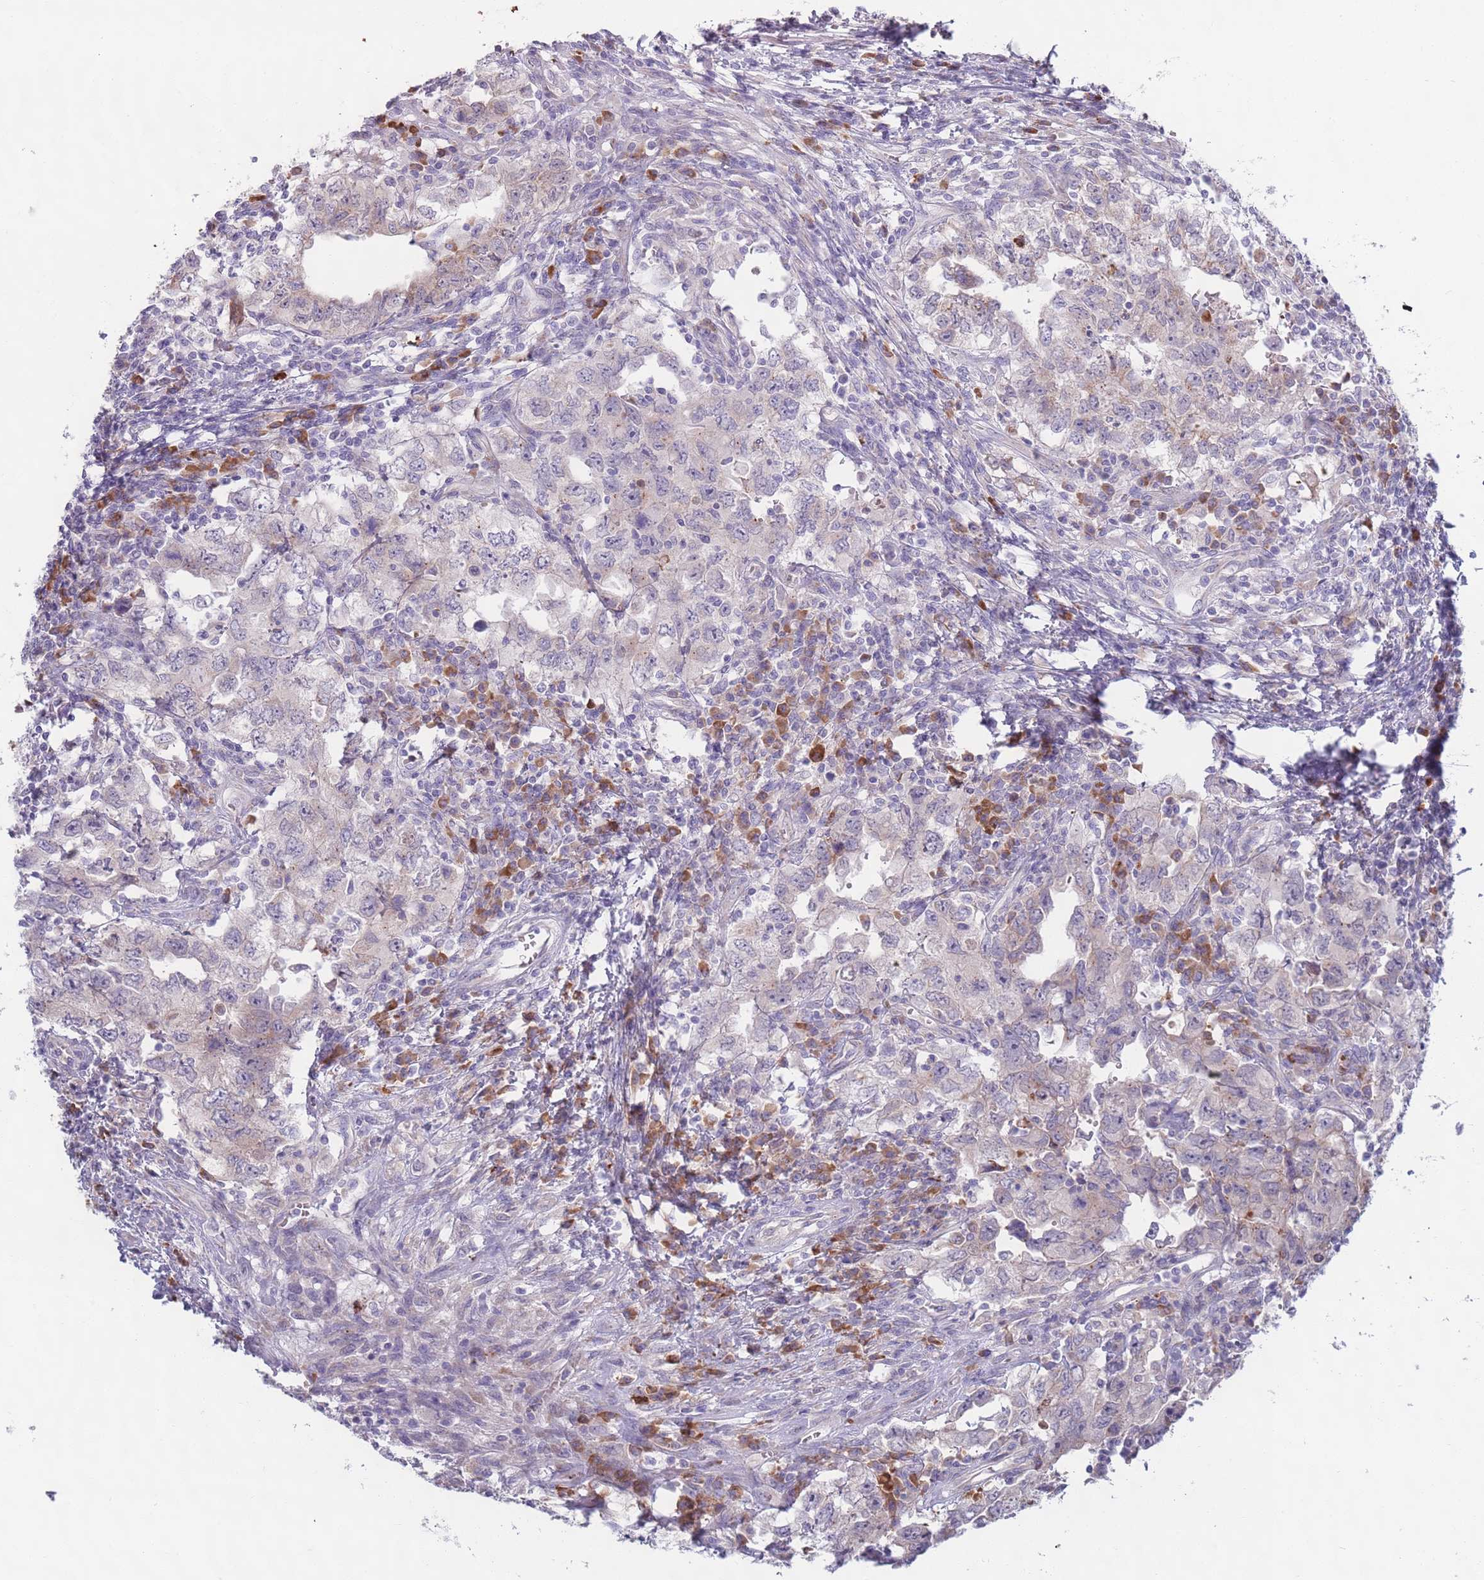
{"staining": {"intensity": "weak", "quantity": "<25%", "location": "cytoplasmic/membranous"}, "tissue": "testis cancer", "cell_type": "Tumor cells", "image_type": "cancer", "snomed": [{"axis": "morphology", "description": "Carcinoma, Embryonal, NOS"}, {"axis": "topography", "description": "Testis"}], "caption": "IHC of human testis embryonal carcinoma shows no positivity in tumor cells.", "gene": "LTB", "patient": {"sex": "male", "age": 26}}